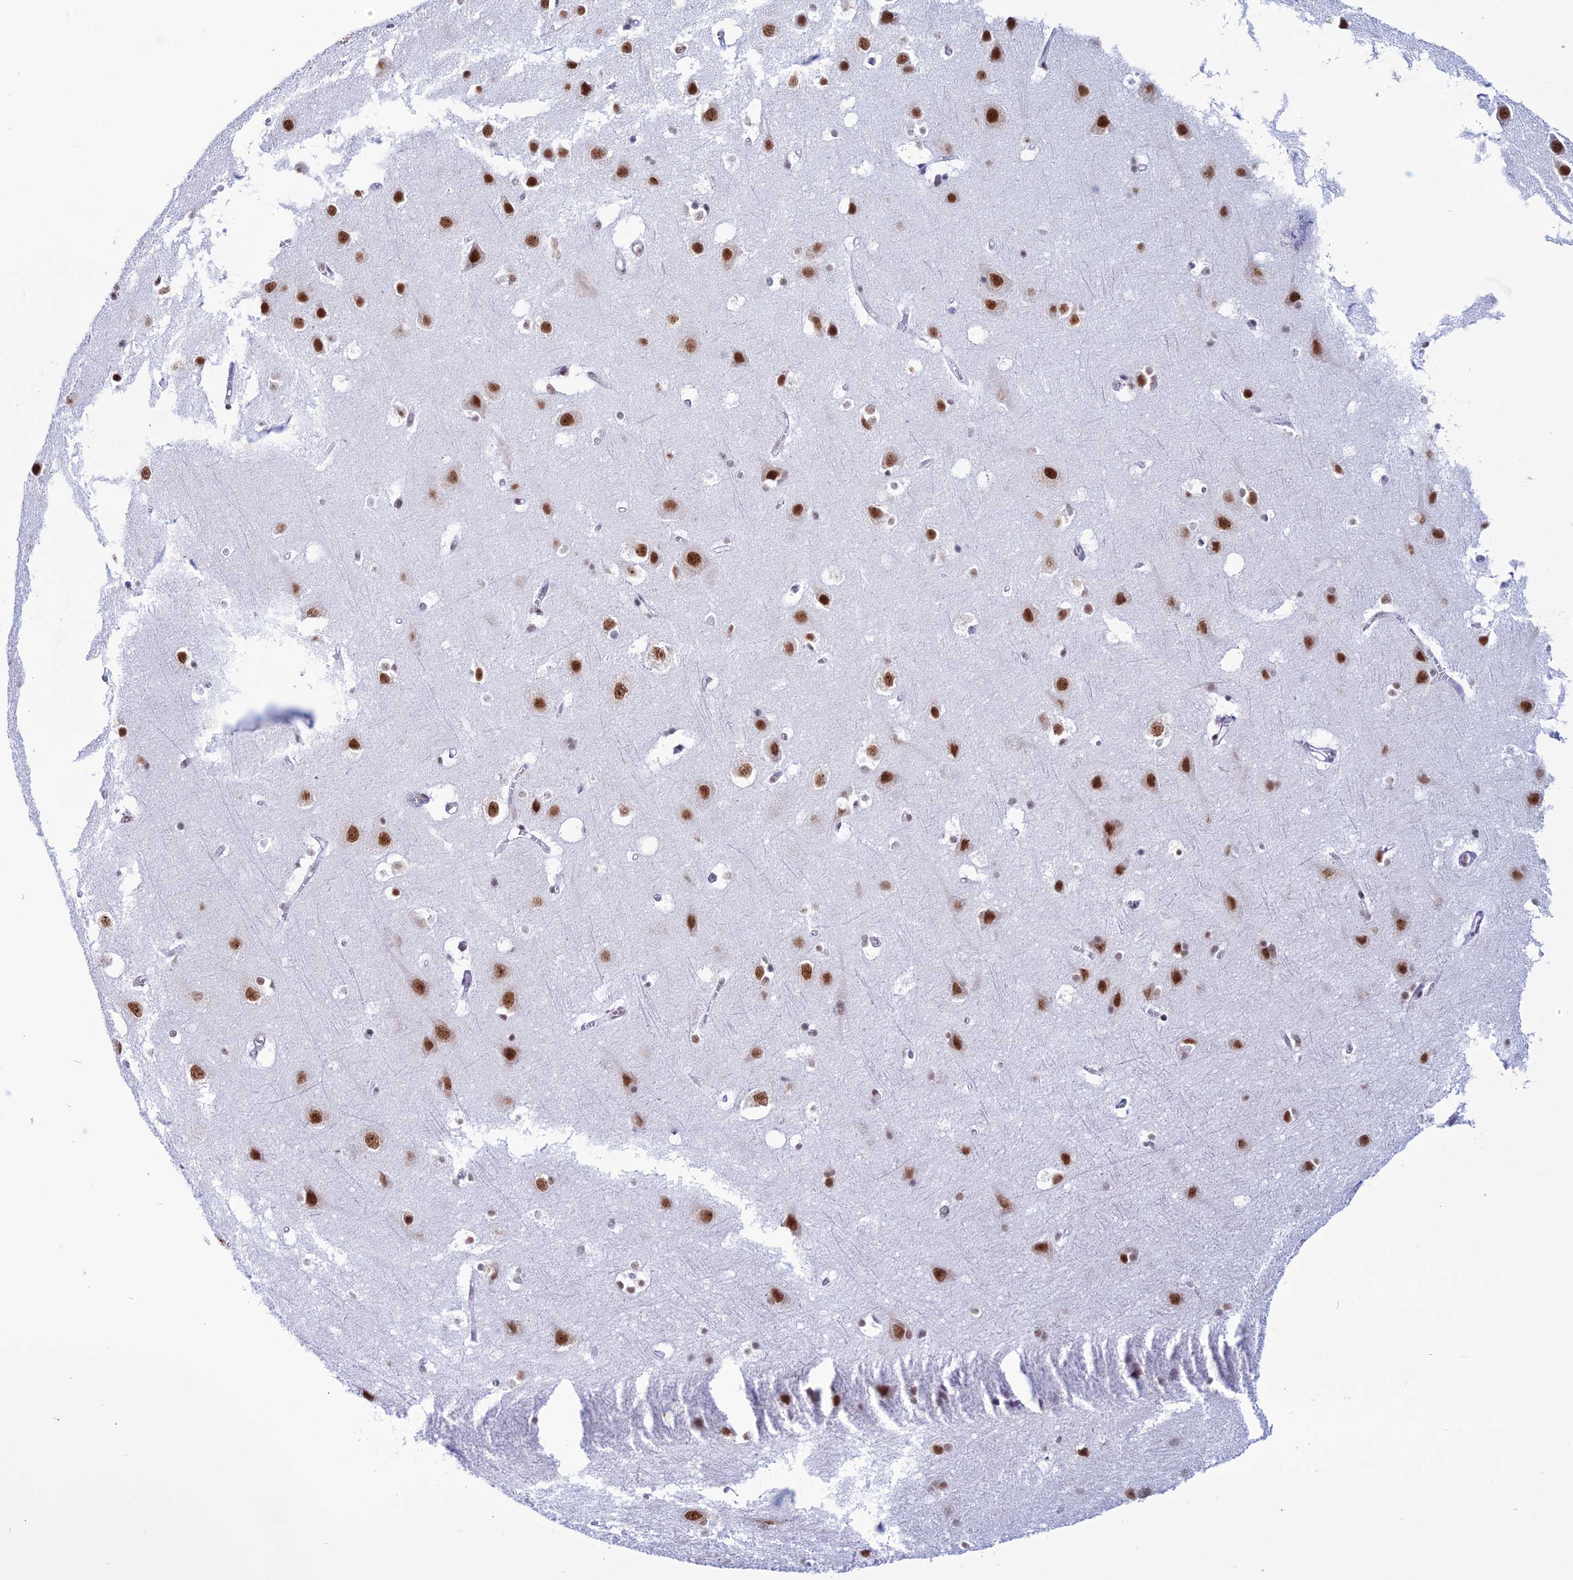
{"staining": {"intensity": "moderate", "quantity": "<25%", "location": "nuclear"}, "tissue": "cerebral cortex", "cell_type": "Endothelial cells", "image_type": "normal", "snomed": [{"axis": "morphology", "description": "Normal tissue, NOS"}, {"axis": "topography", "description": "Cerebral cortex"}], "caption": "Human cerebral cortex stained for a protein (brown) reveals moderate nuclear positive expression in about <25% of endothelial cells.", "gene": "U2AF1", "patient": {"sex": "male", "age": 54}}